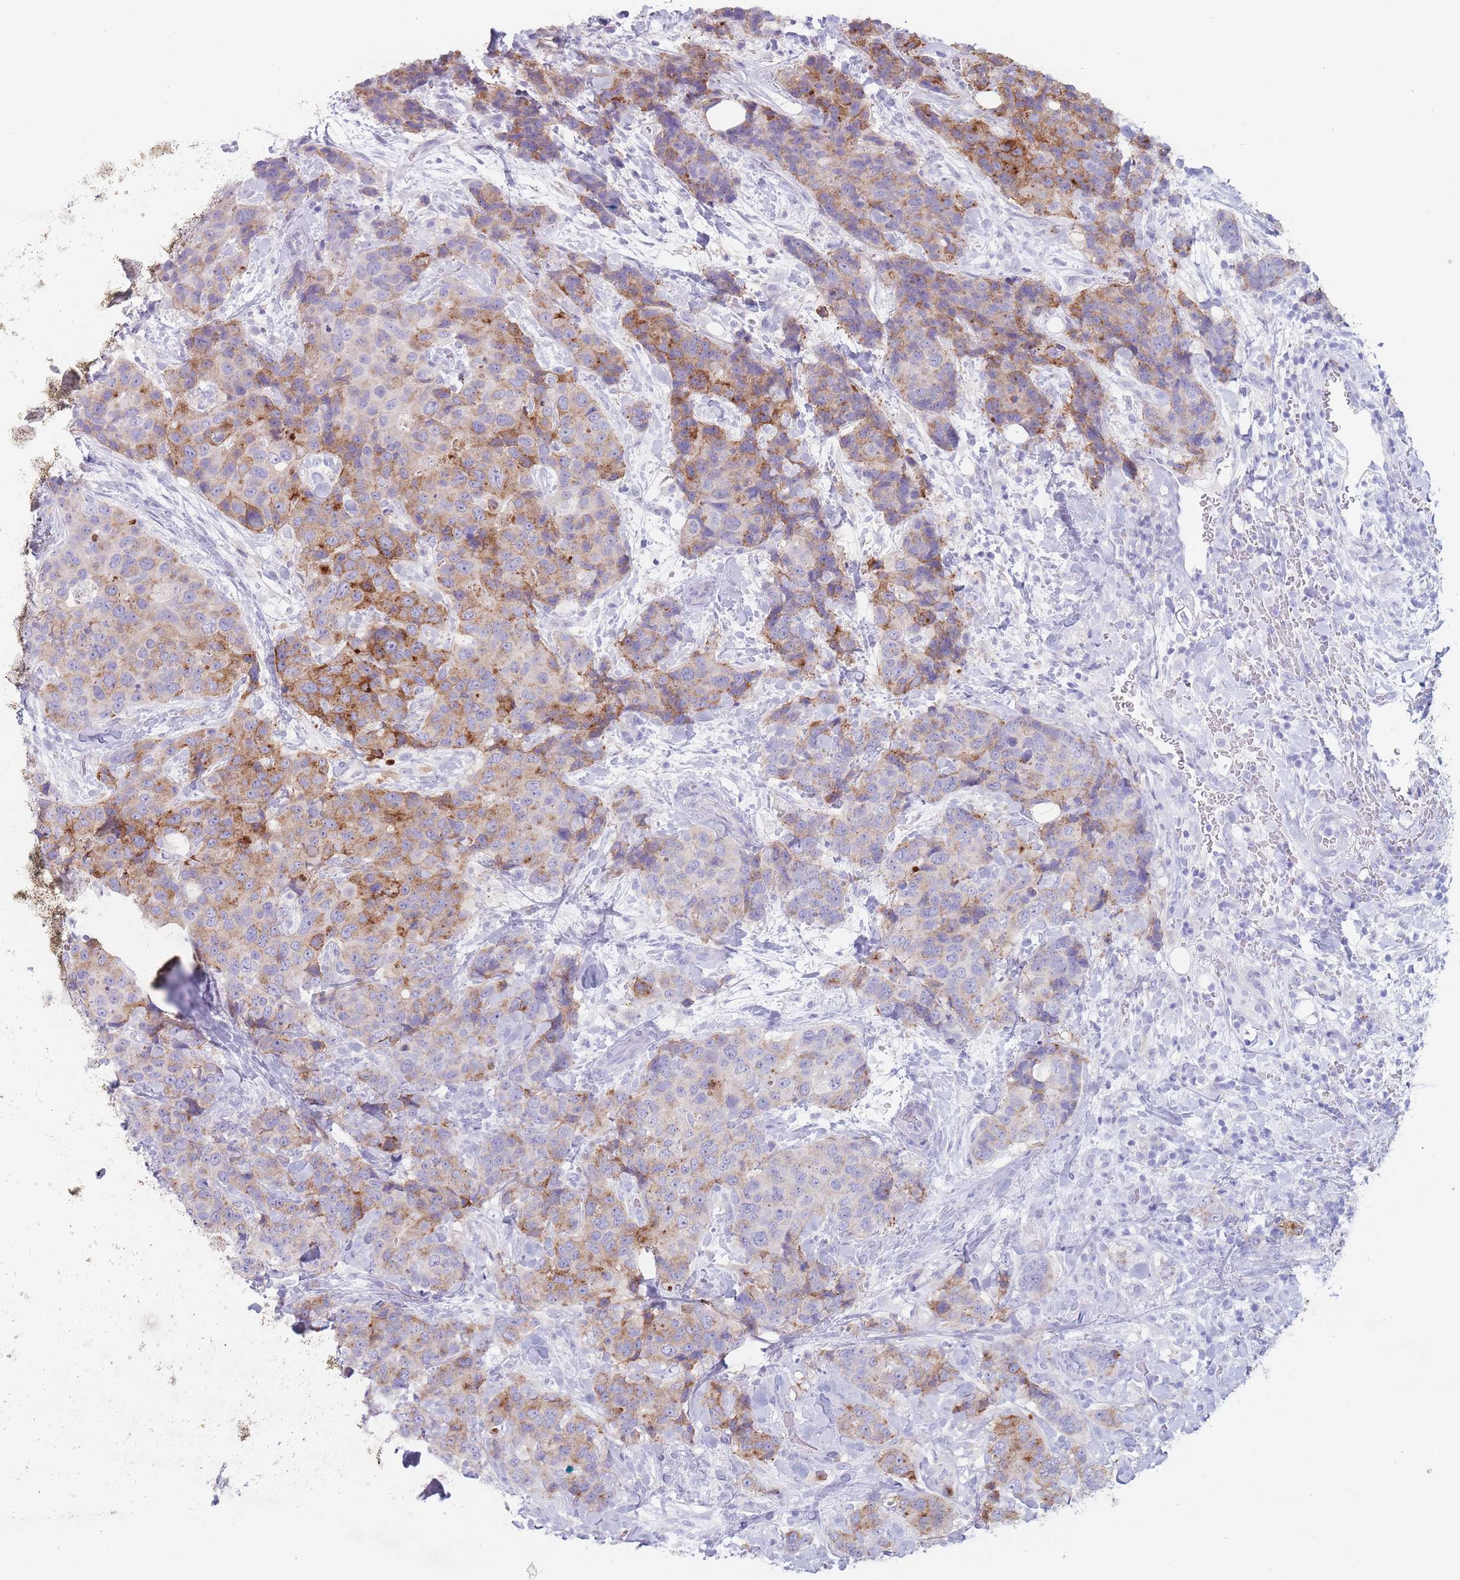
{"staining": {"intensity": "moderate", "quantity": "25%-75%", "location": "cytoplasmic/membranous"}, "tissue": "breast cancer", "cell_type": "Tumor cells", "image_type": "cancer", "snomed": [{"axis": "morphology", "description": "Lobular carcinoma"}, {"axis": "topography", "description": "Breast"}], "caption": "Protein positivity by immunohistochemistry (IHC) exhibits moderate cytoplasmic/membranous expression in about 25%-75% of tumor cells in breast cancer (lobular carcinoma).", "gene": "ST3GAL5", "patient": {"sex": "female", "age": 59}}